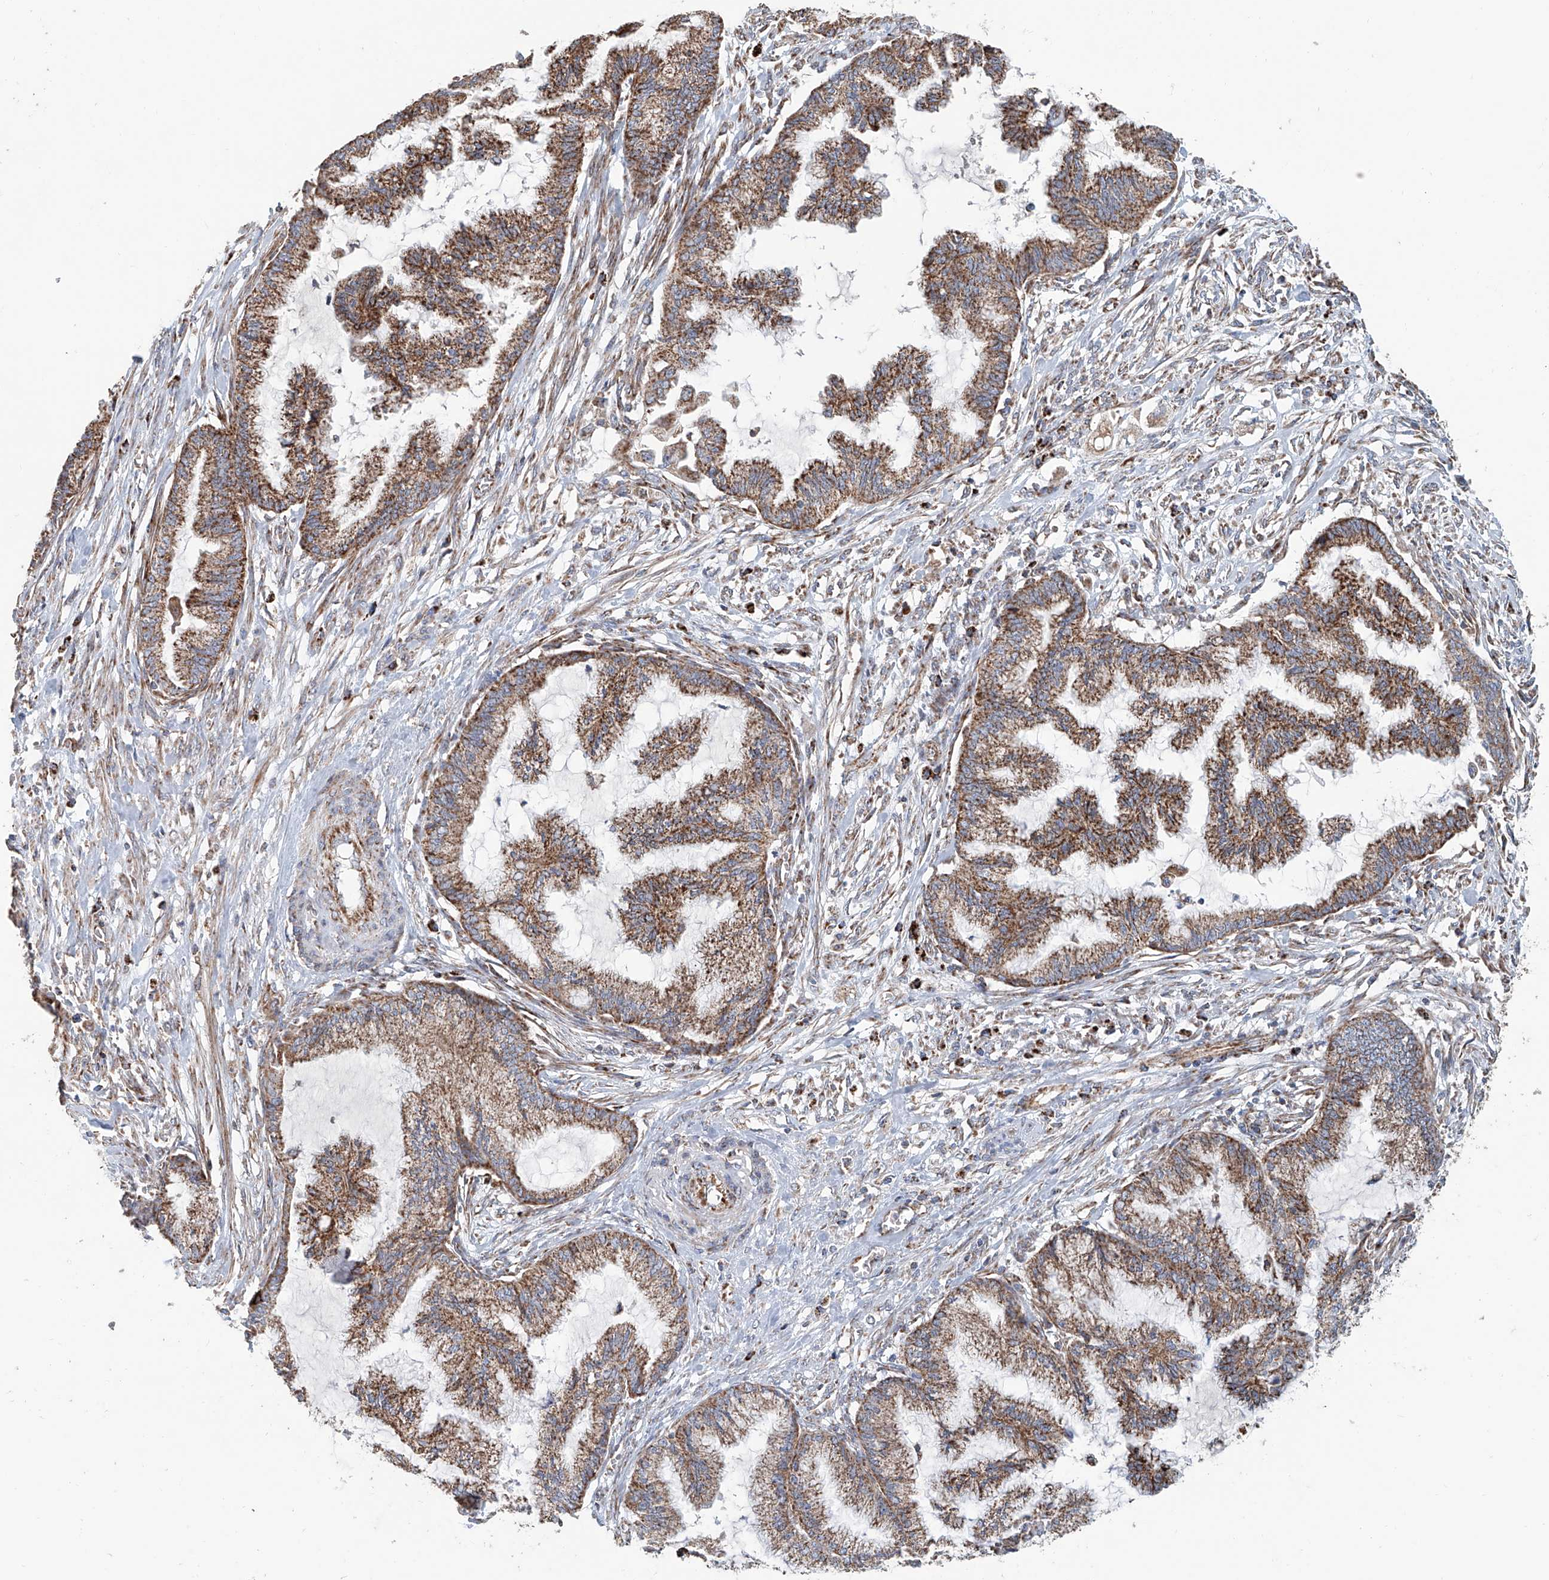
{"staining": {"intensity": "moderate", "quantity": ">75%", "location": "cytoplasmic/membranous"}, "tissue": "endometrial cancer", "cell_type": "Tumor cells", "image_type": "cancer", "snomed": [{"axis": "morphology", "description": "Adenocarcinoma, NOS"}, {"axis": "topography", "description": "Endometrium"}], "caption": "Tumor cells demonstrate moderate cytoplasmic/membranous positivity in approximately >75% of cells in endometrial cancer (adenocarcinoma).", "gene": "MCL1", "patient": {"sex": "female", "age": 86}}